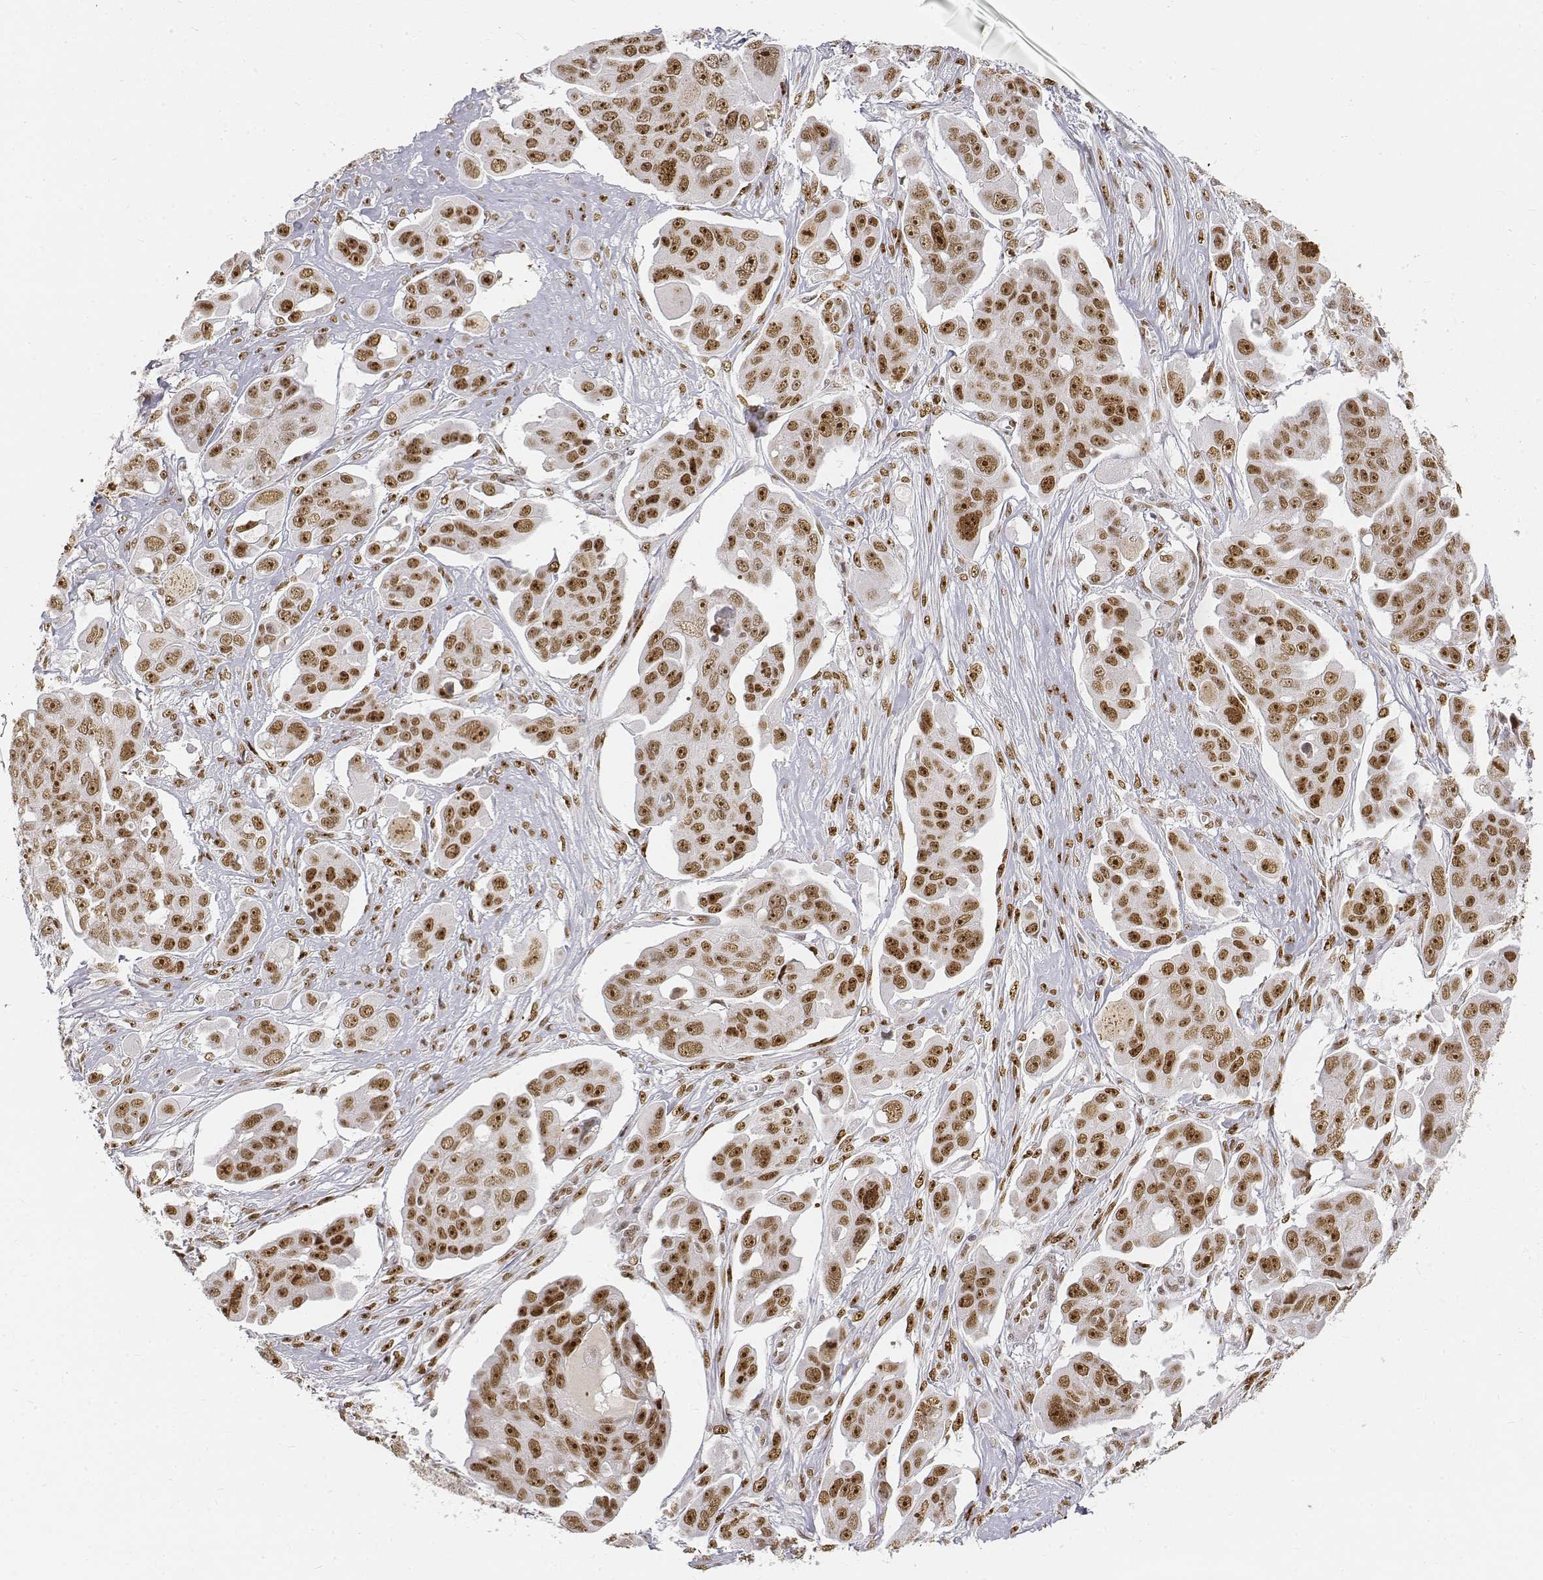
{"staining": {"intensity": "strong", "quantity": "<25%", "location": "nuclear"}, "tissue": "ovarian cancer", "cell_type": "Tumor cells", "image_type": "cancer", "snomed": [{"axis": "morphology", "description": "Carcinoma, endometroid"}, {"axis": "topography", "description": "Ovary"}], "caption": "IHC of ovarian cancer reveals medium levels of strong nuclear staining in approximately <25% of tumor cells. The staining was performed using DAB (3,3'-diaminobenzidine), with brown indicating positive protein expression. Nuclei are stained blue with hematoxylin.", "gene": "PHF6", "patient": {"sex": "female", "age": 70}}